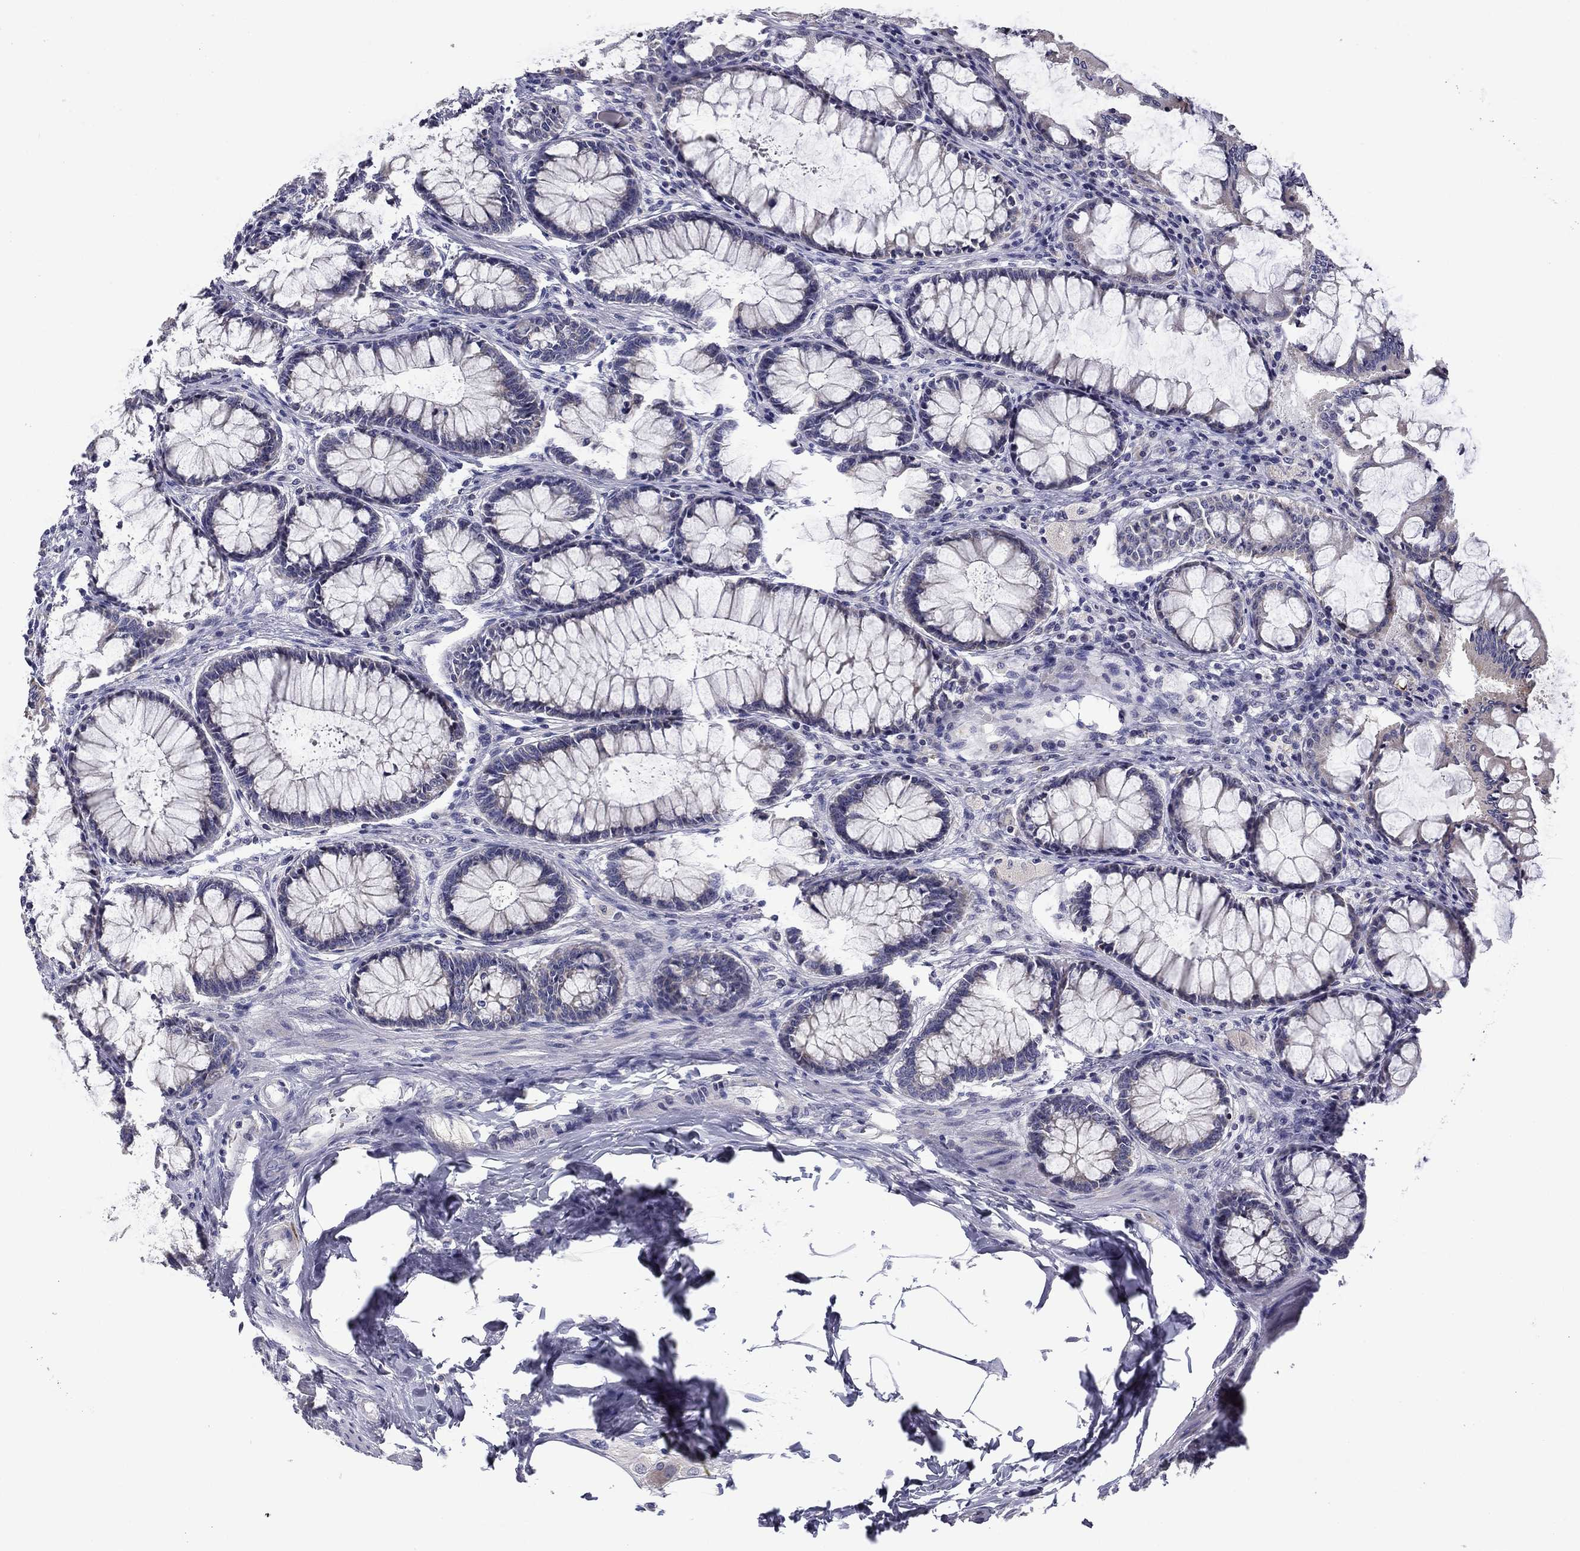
{"staining": {"intensity": "negative", "quantity": "none", "location": "none"}, "tissue": "colon", "cell_type": "Endothelial cells", "image_type": "normal", "snomed": [{"axis": "morphology", "description": "Normal tissue, NOS"}, {"axis": "topography", "description": "Colon"}], "caption": "An immunohistochemistry histopathology image of normal colon is shown. There is no staining in endothelial cells of colon. (DAB immunohistochemistry (IHC) visualized using brightfield microscopy, high magnification).", "gene": "SPATA7", "patient": {"sex": "female", "age": 65}}